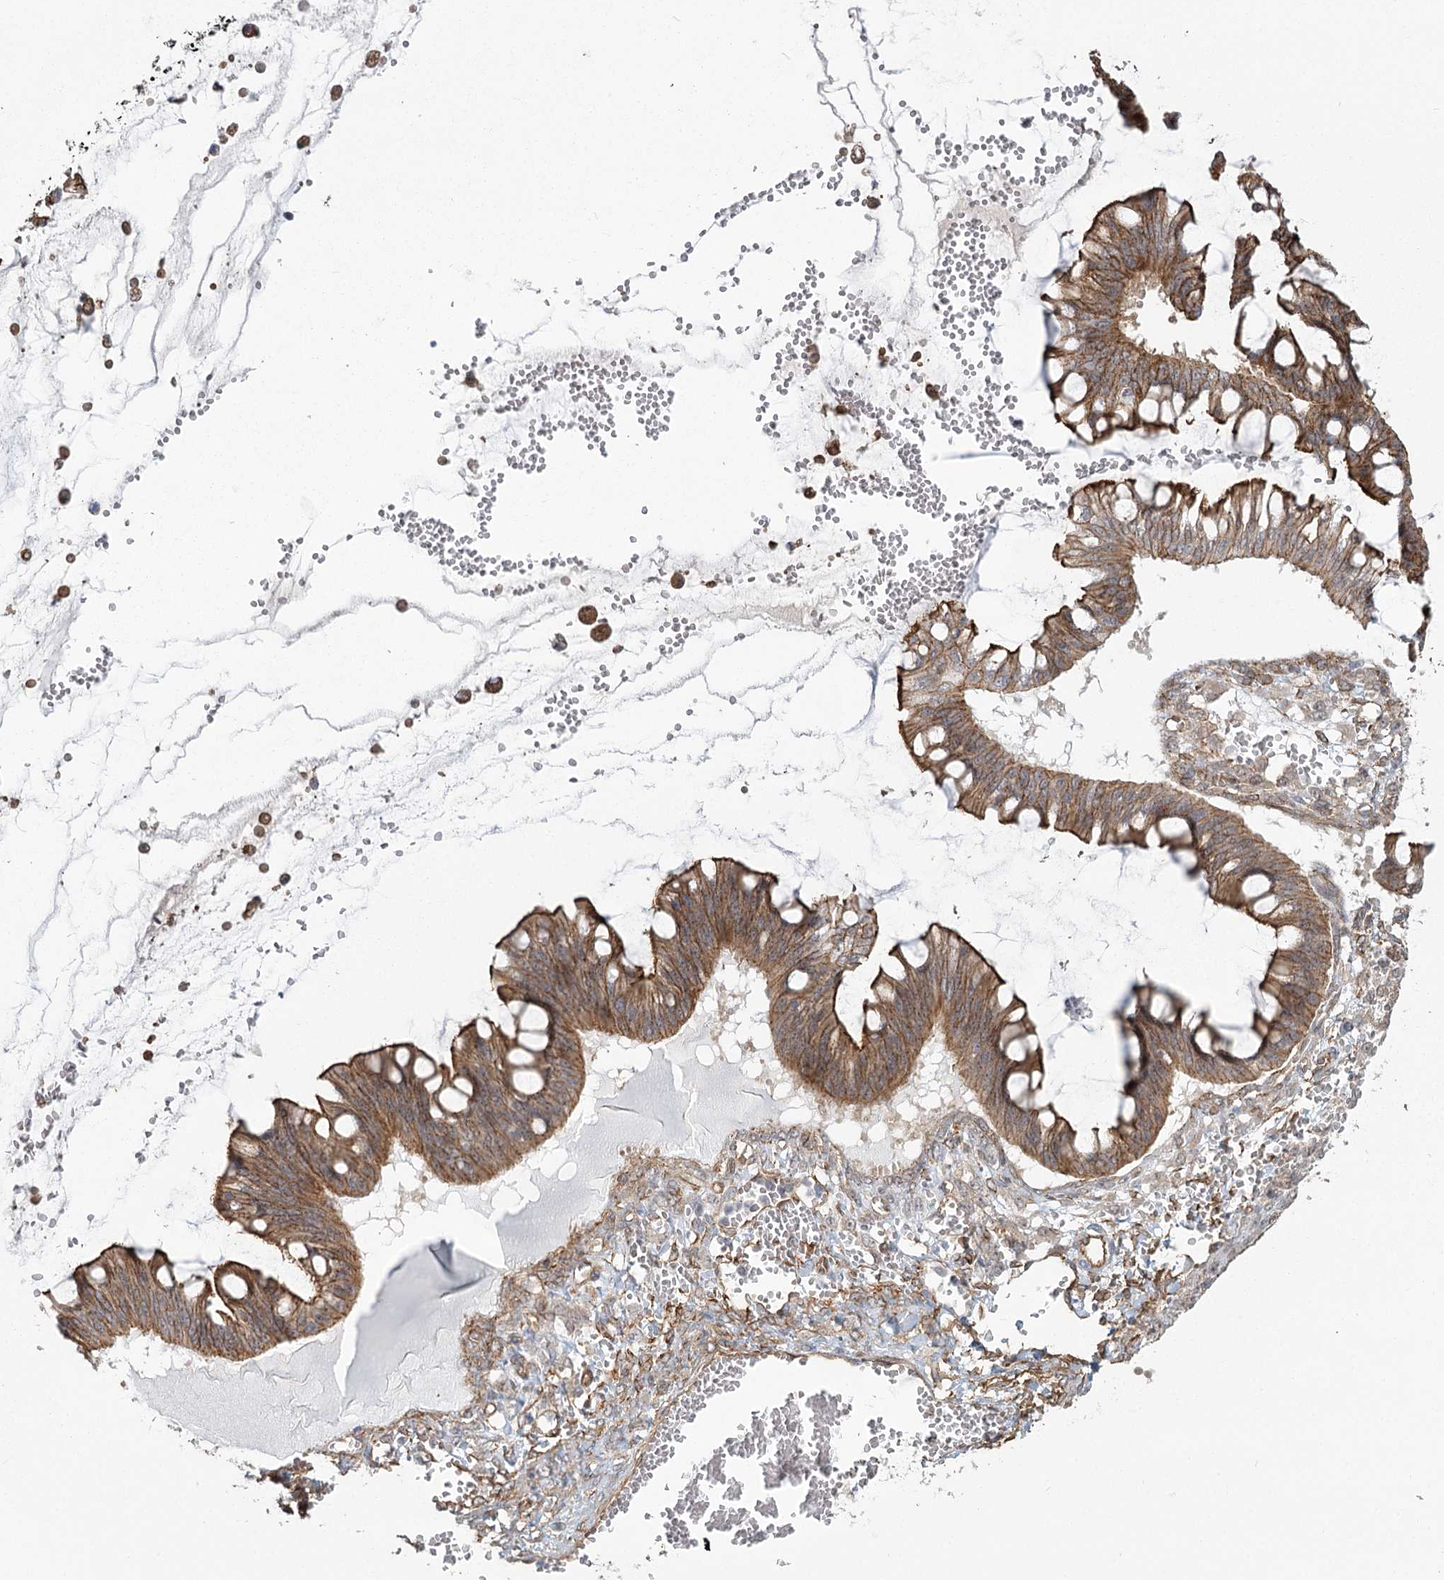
{"staining": {"intensity": "moderate", "quantity": ">75%", "location": "cytoplasmic/membranous"}, "tissue": "ovarian cancer", "cell_type": "Tumor cells", "image_type": "cancer", "snomed": [{"axis": "morphology", "description": "Cystadenocarcinoma, mucinous, NOS"}, {"axis": "topography", "description": "Ovary"}], "caption": "Ovarian cancer (mucinous cystadenocarcinoma) stained with a protein marker exhibits moderate staining in tumor cells.", "gene": "RPP14", "patient": {"sex": "female", "age": 73}}